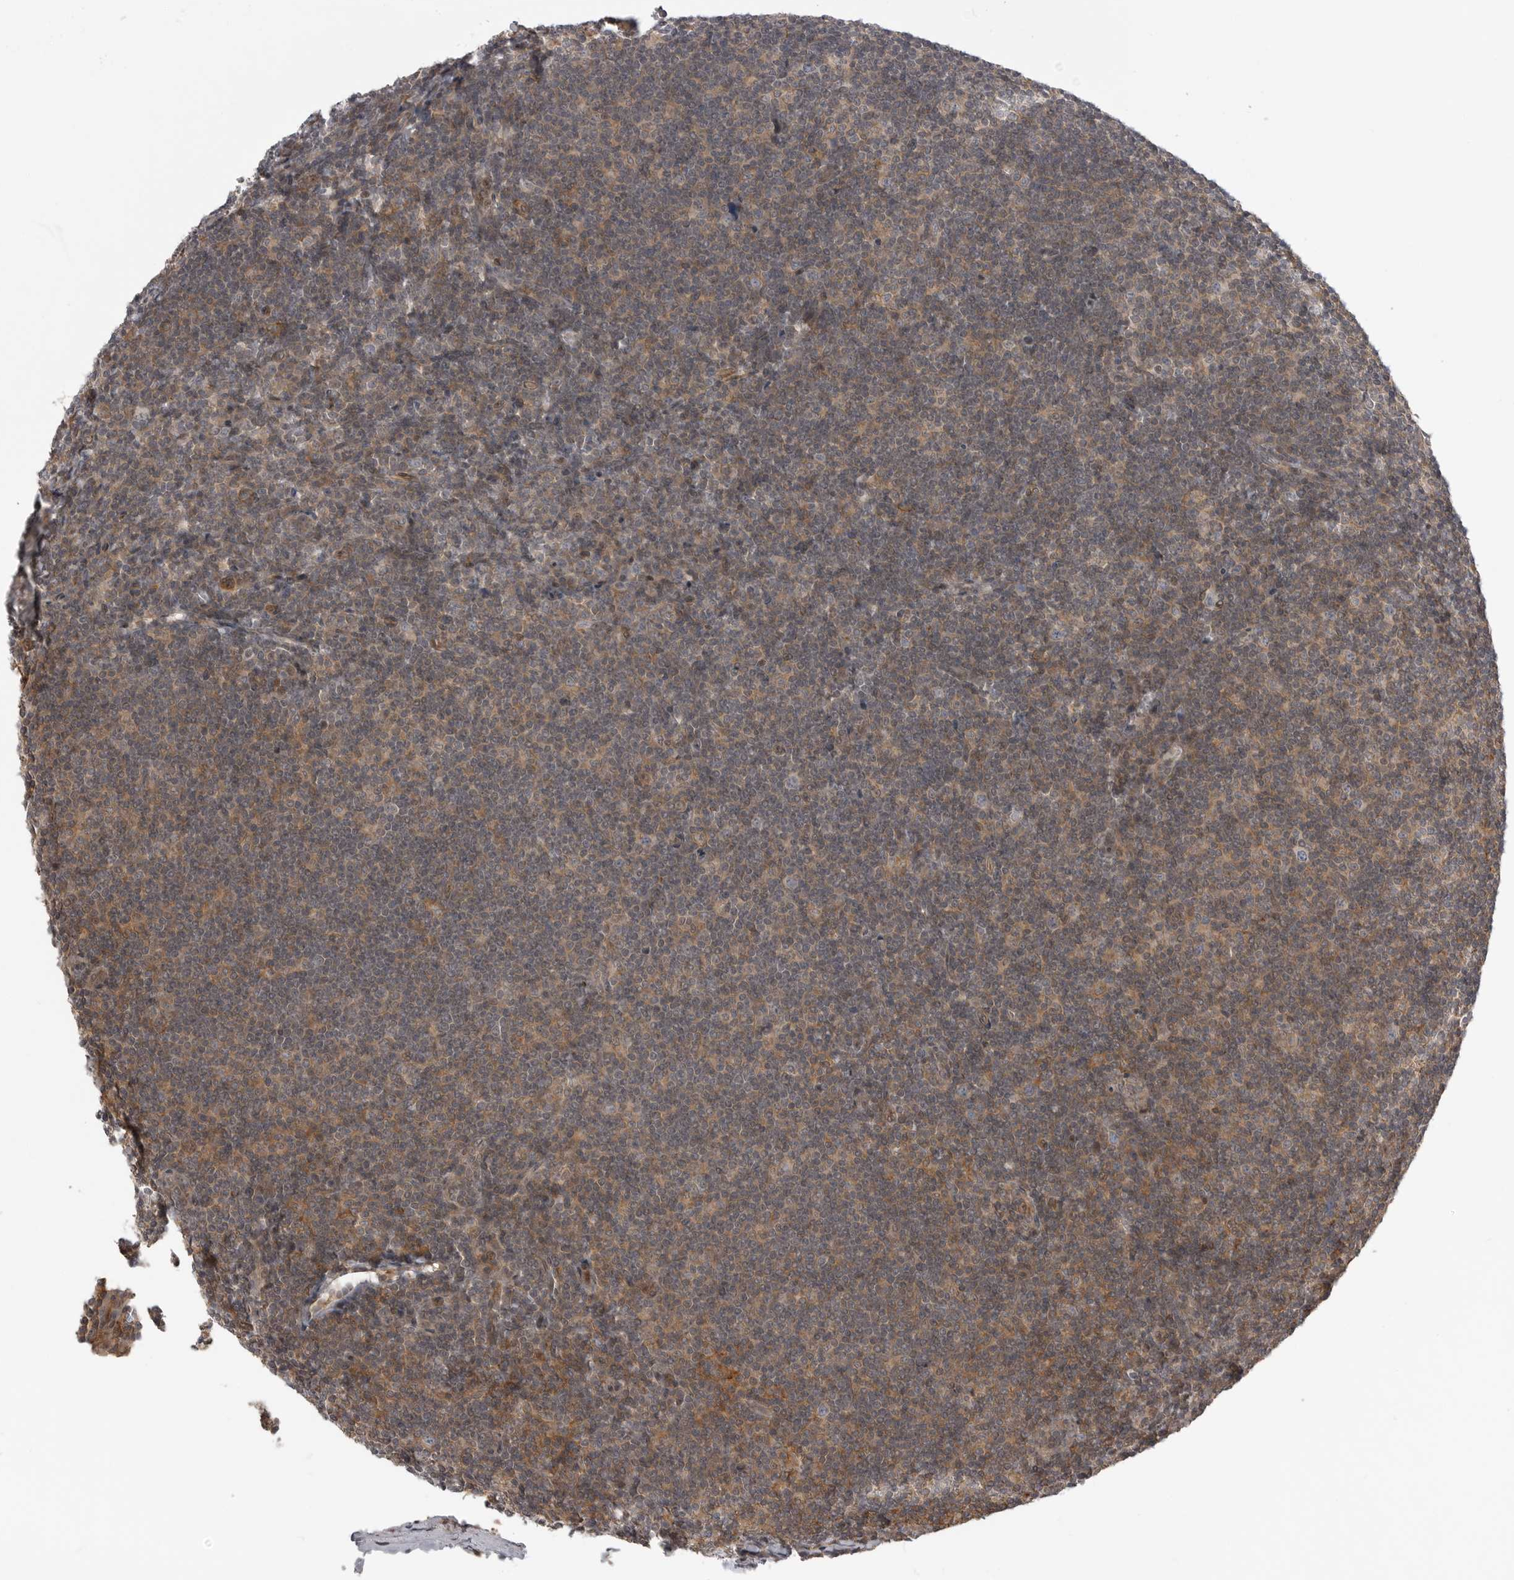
{"staining": {"intensity": "moderate", "quantity": ">75%", "location": "cytoplasmic/membranous"}, "tissue": "tonsil", "cell_type": "Germinal center cells", "image_type": "normal", "snomed": [{"axis": "morphology", "description": "Normal tissue, NOS"}, {"axis": "topography", "description": "Tonsil"}], "caption": "The image displays immunohistochemical staining of benign tonsil. There is moderate cytoplasmic/membranous expression is present in approximately >75% of germinal center cells. Nuclei are stained in blue.", "gene": "TRIM56", "patient": {"sex": "male", "age": 37}}